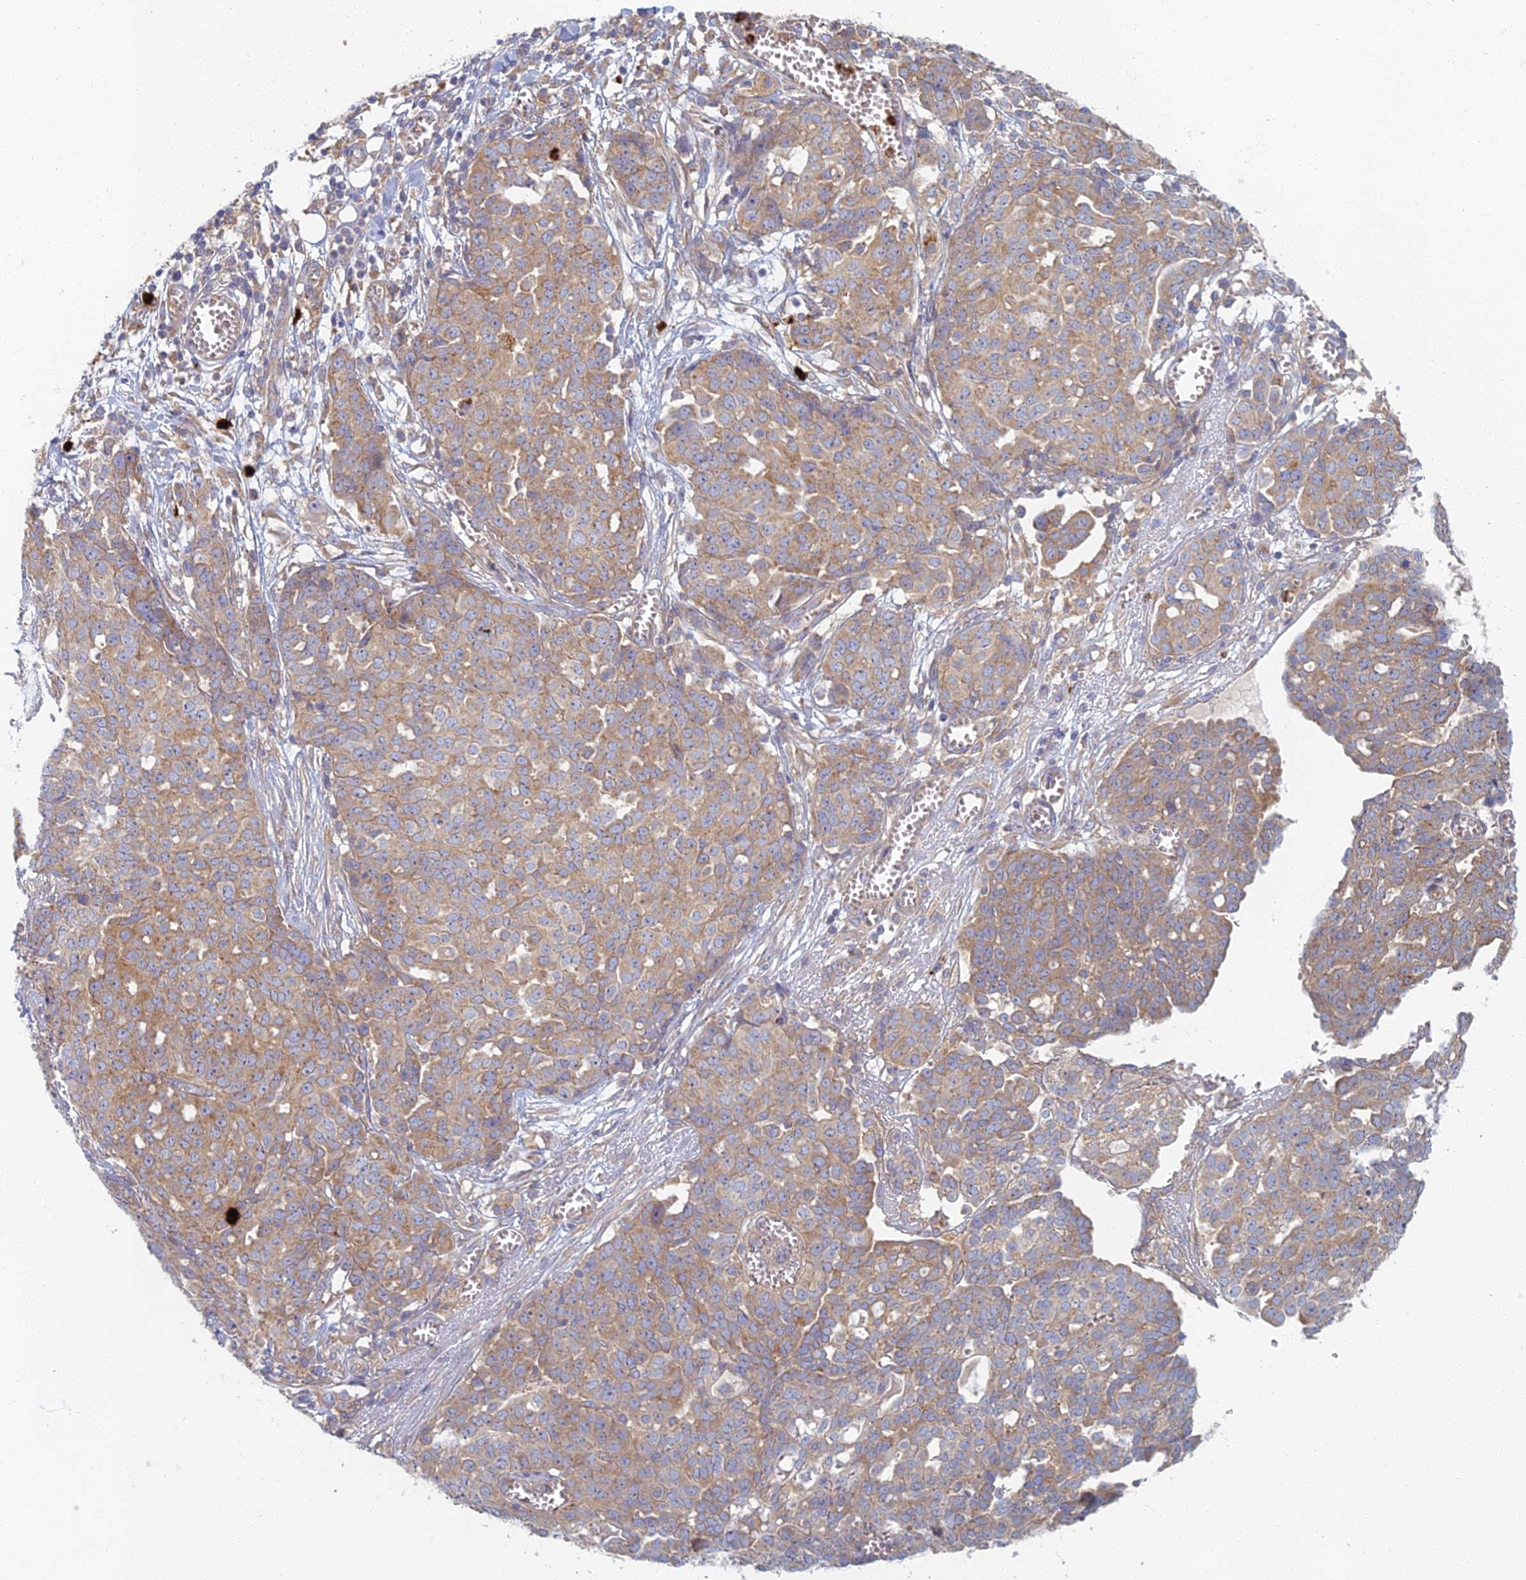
{"staining": {"intensity": "moderate", "quantity": "25%-75%", "location": "cytoplasmic/membranous"}, "tissue": "ovarian cancer", "cell_type": "Tumor cells", "image_type": "cancer", "snomed": [{"axis": "morphology", "description": "Cystadenocarcinoma, serous, NOS"}, {"axis": "topography", "description": "Soft tissue"}, {"axis": "topography", "description": "Ovary"}], "caption": "Human ovarian serous cystadenocarcinoma stained with a brown dye exhibits moderate cytoplasmic/membranous positive expression in approximately 25%-75% of tumor cells.", "gene": "PROX2", "patient": {"sex": "female", "age": 57}}